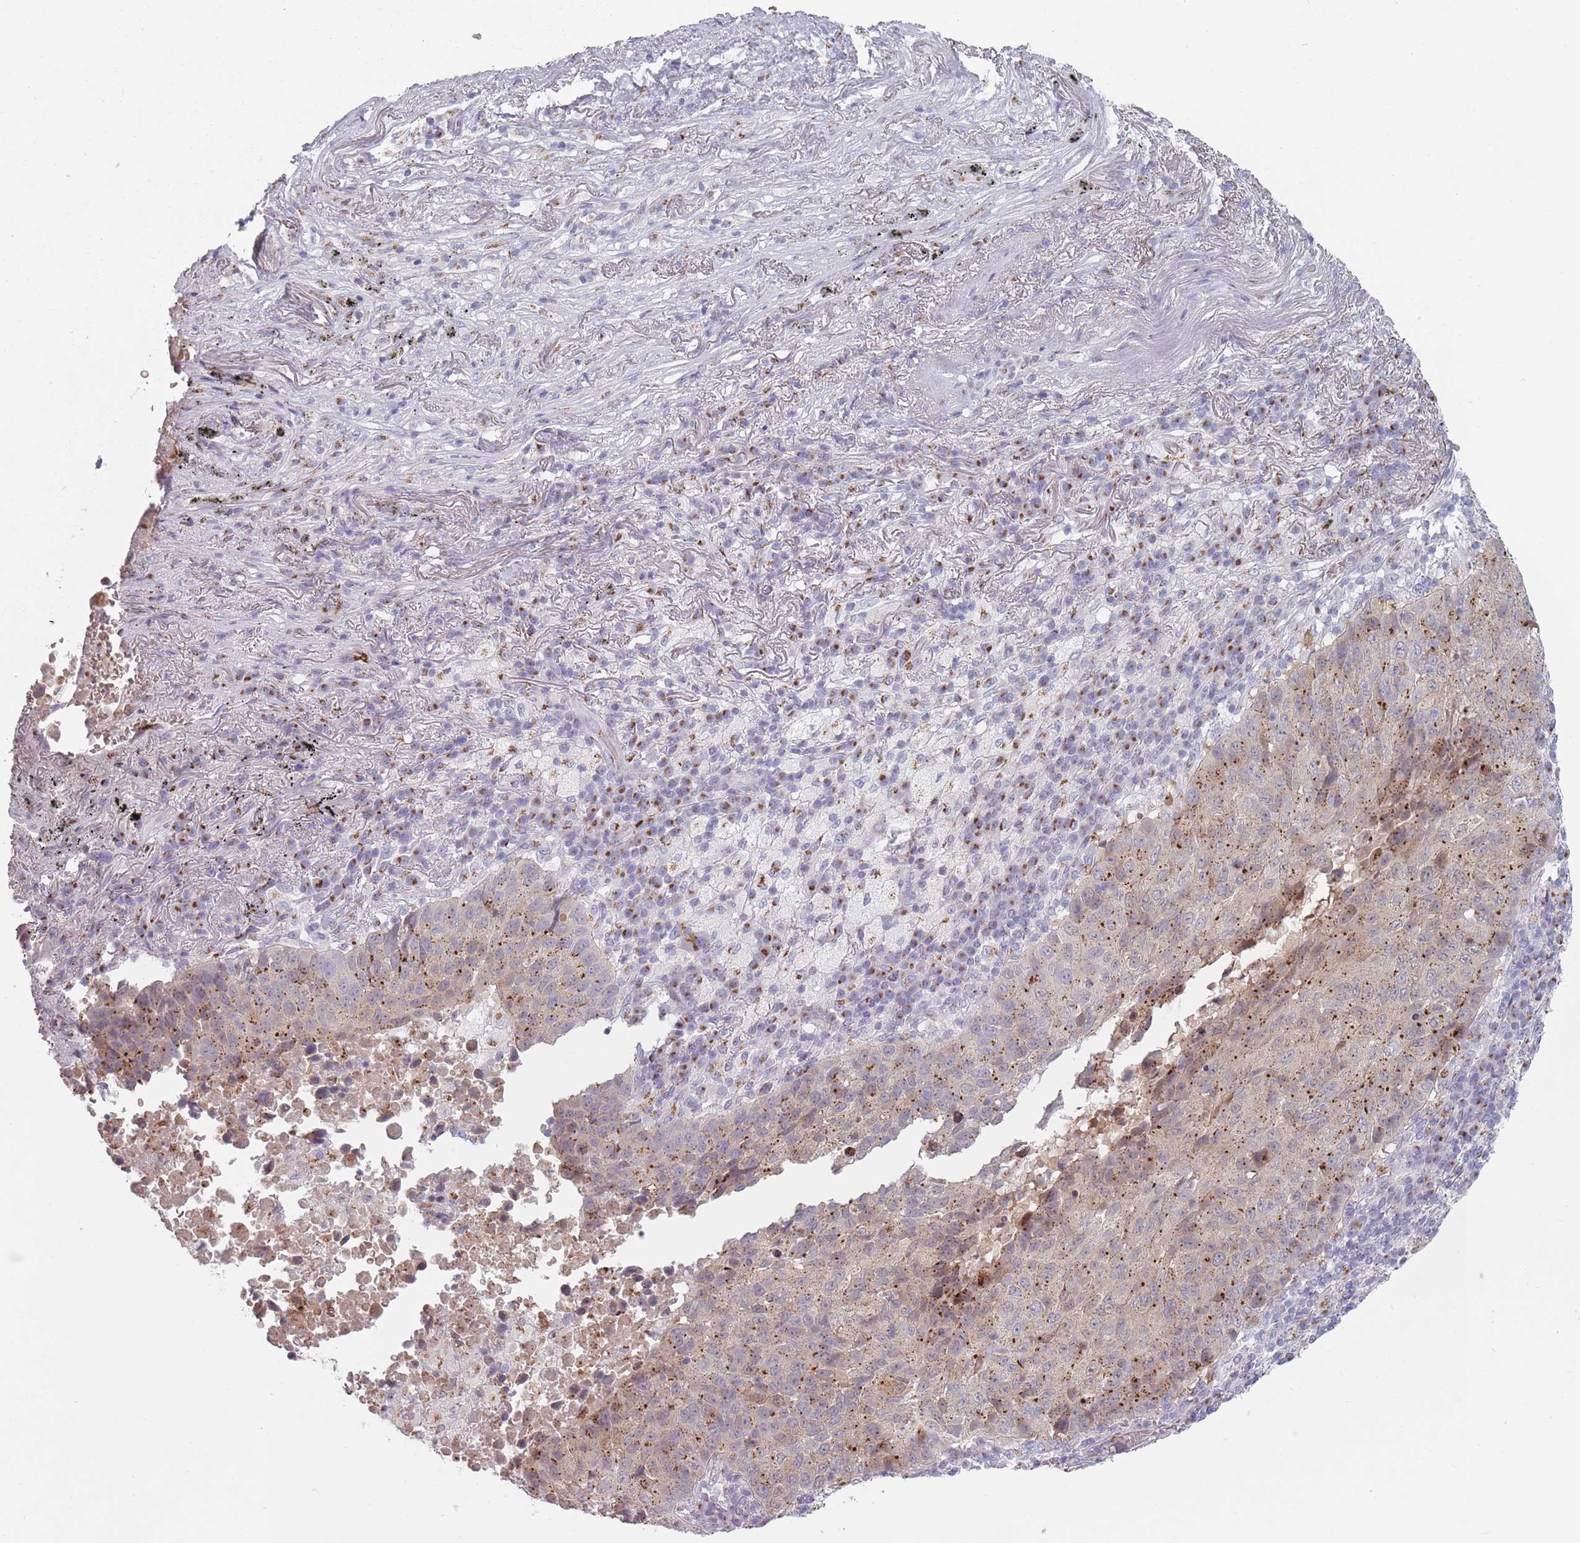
{"staining": {"intensity": "moderate", "quantity": ">75%", "location": "cytoplasmic/membranous"}, "tissue": "lung cancer", "cell_type": "Tumor cells", "image_type": "cancer", "snomed": [{"axis": "morphology", "description": "Squamous cell carcinoma, NOS"}, {"axis": "topography", "description": "Lung"}], "caption": "Lung squamous cell carcinoma stained with a brown dye reveals moderate cytoplasmic/membranous positive expression in about >75% of tumor cells.", "gene": "MAN1B1", "patient": {"sex": "male", "age": 73}}